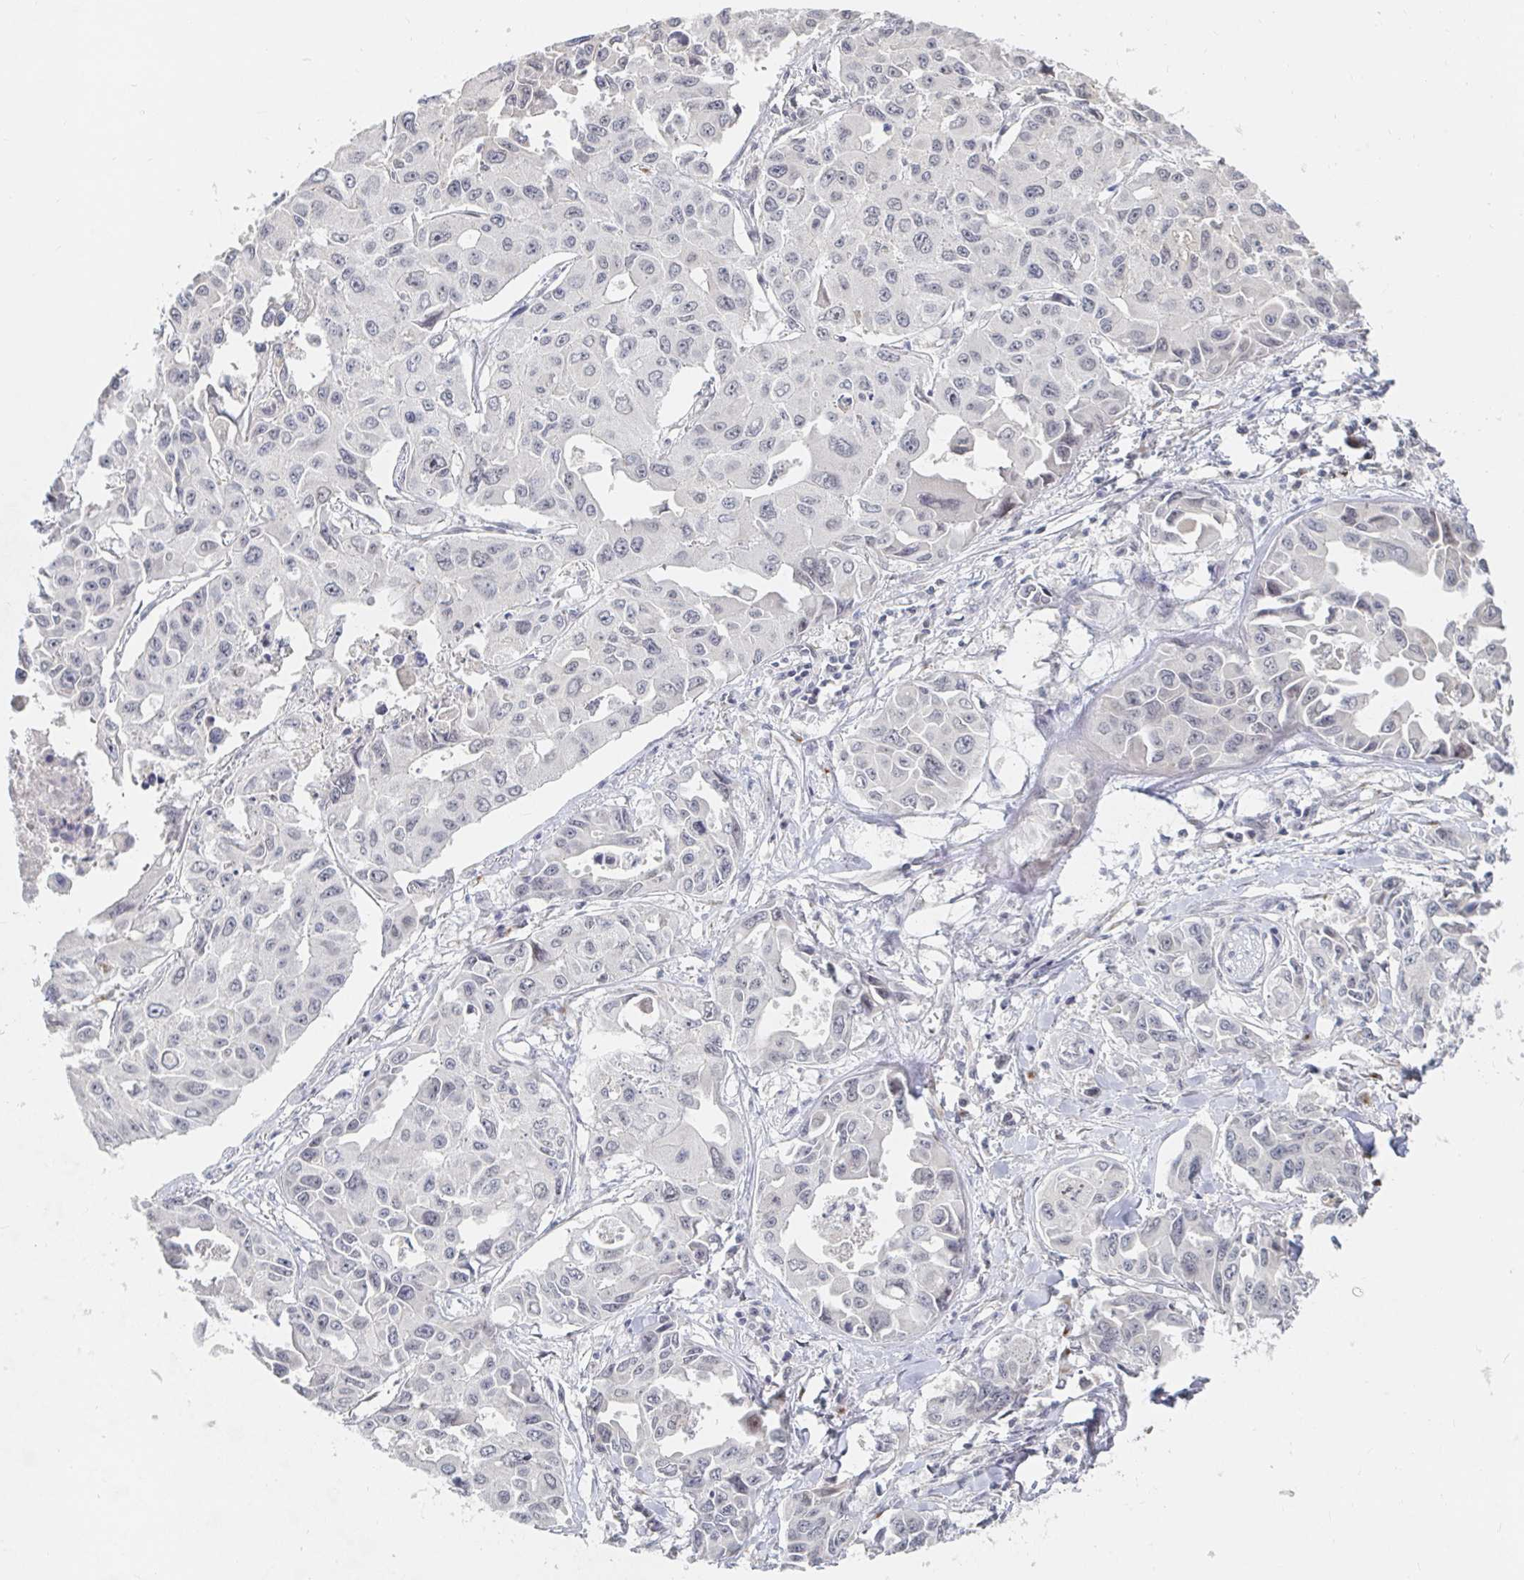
{"staining": {"intensity": "negative", "quantity": "none", "location": "none"}, "tissue": "lung cancer", "cell_type": "Tumor cells", "image_type": "cancer", "snomed": [{"axis": "morphology", "description": "Adenocarcinoma, NOS"}, {"axis": "topography", "description": "Lung"}], "caption": "A micrograph of human adenocarcinoma (lung) is negative for staining in tumor cells. (Brightfield microscopy of DAB (3,3'-diaminobenzidine) IHC at high magnification).", "gene": "CHD2", "patient": {"sex": "male", "age": 64}}